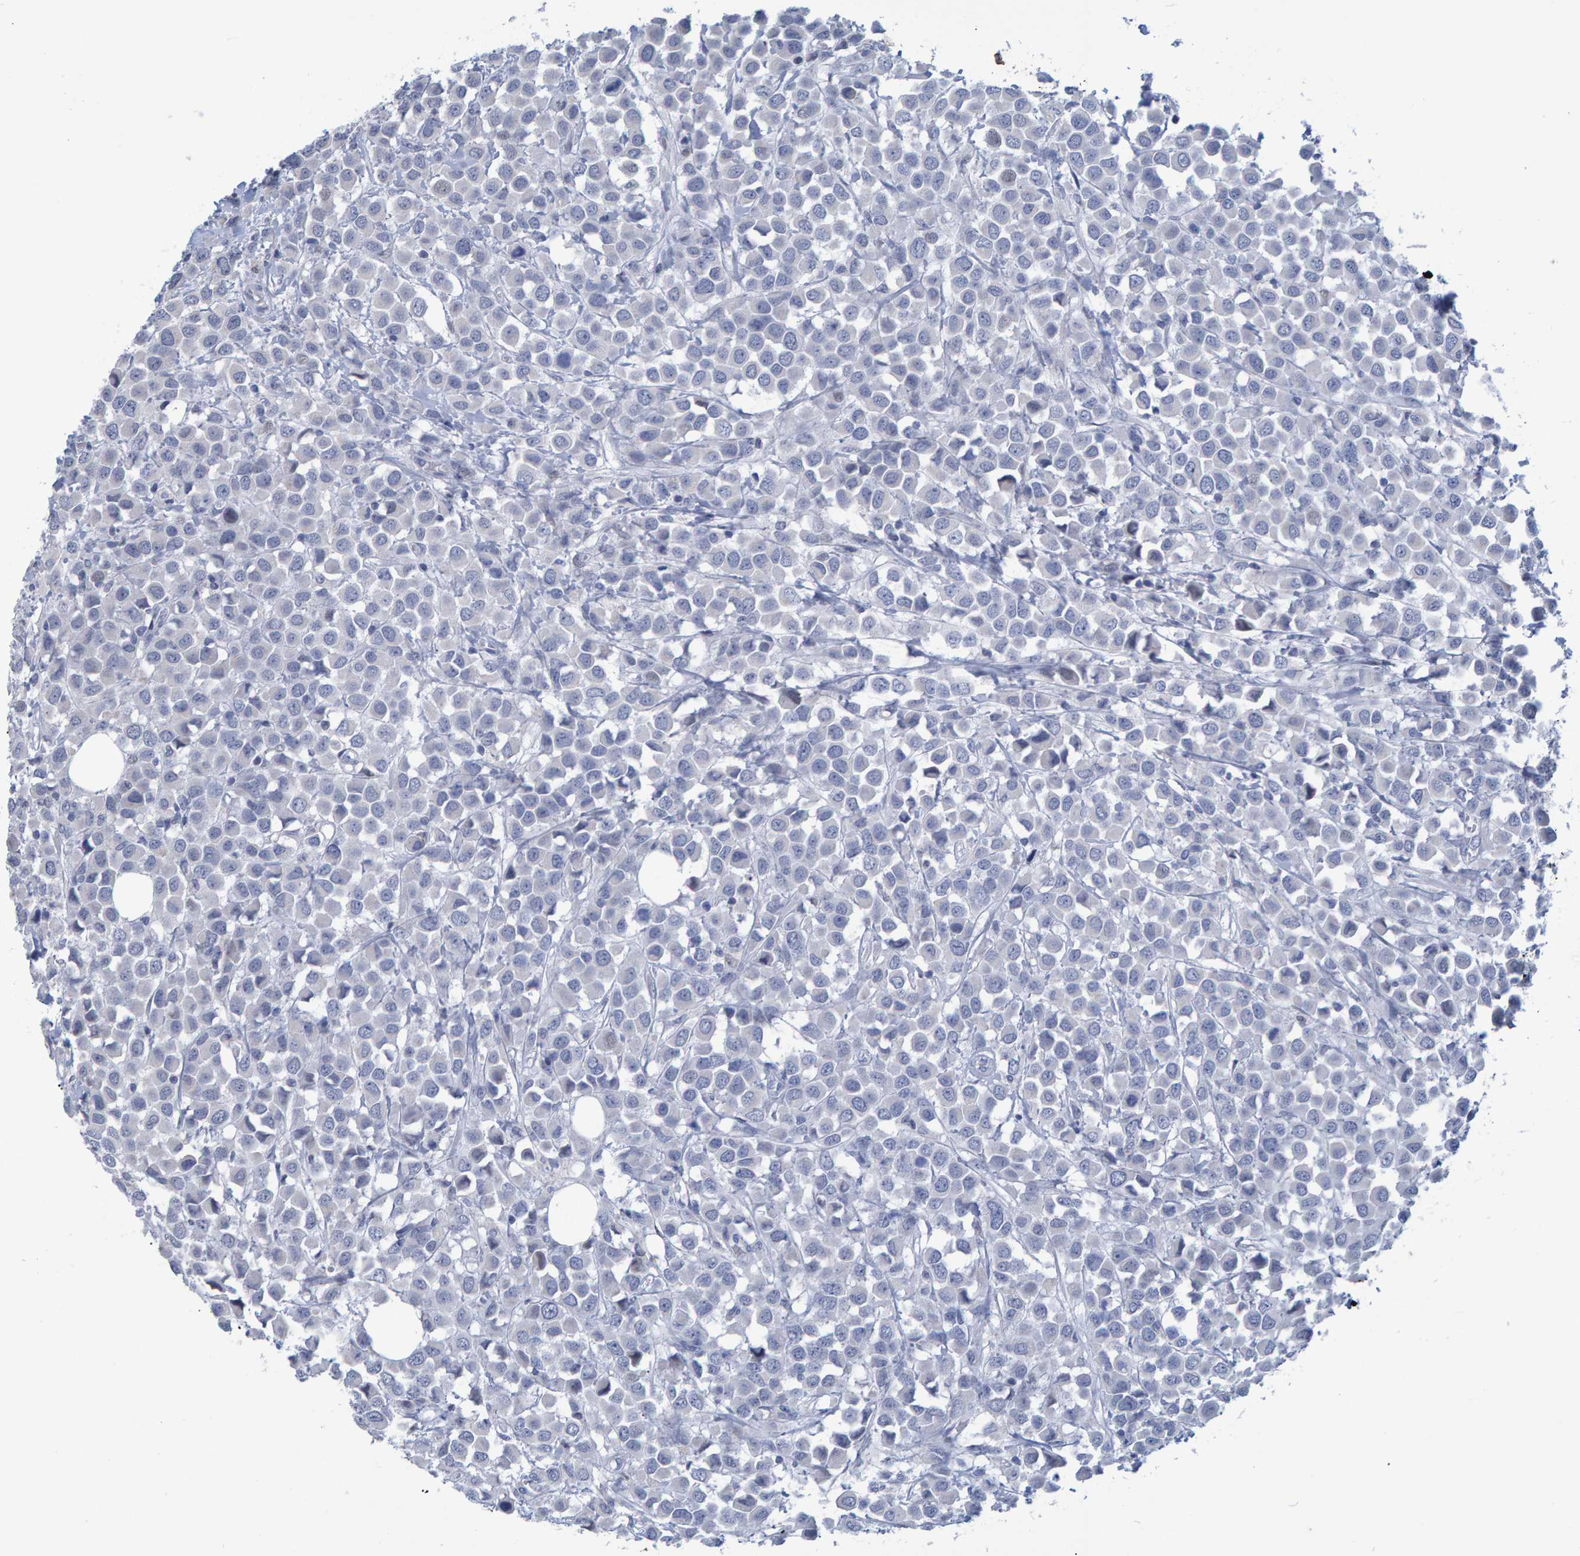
{"staining": {"intensity": "negative", "quantity": "none", "location": "none"}, "tissue": "breast cancer", "cell_type": "Tumor cells", "image_type": "cancer", "snomed": [{"axis": "morphology", "description": "Duct carcinoma"}, {"axis": "topography", "description": "Breast"}], "caption": "DAB immunohistochemical staining of breast cancer shows no significant expression in tumor cells.", "gene": "PROCA1", "patient": {"sex": "female", "age": 61}}